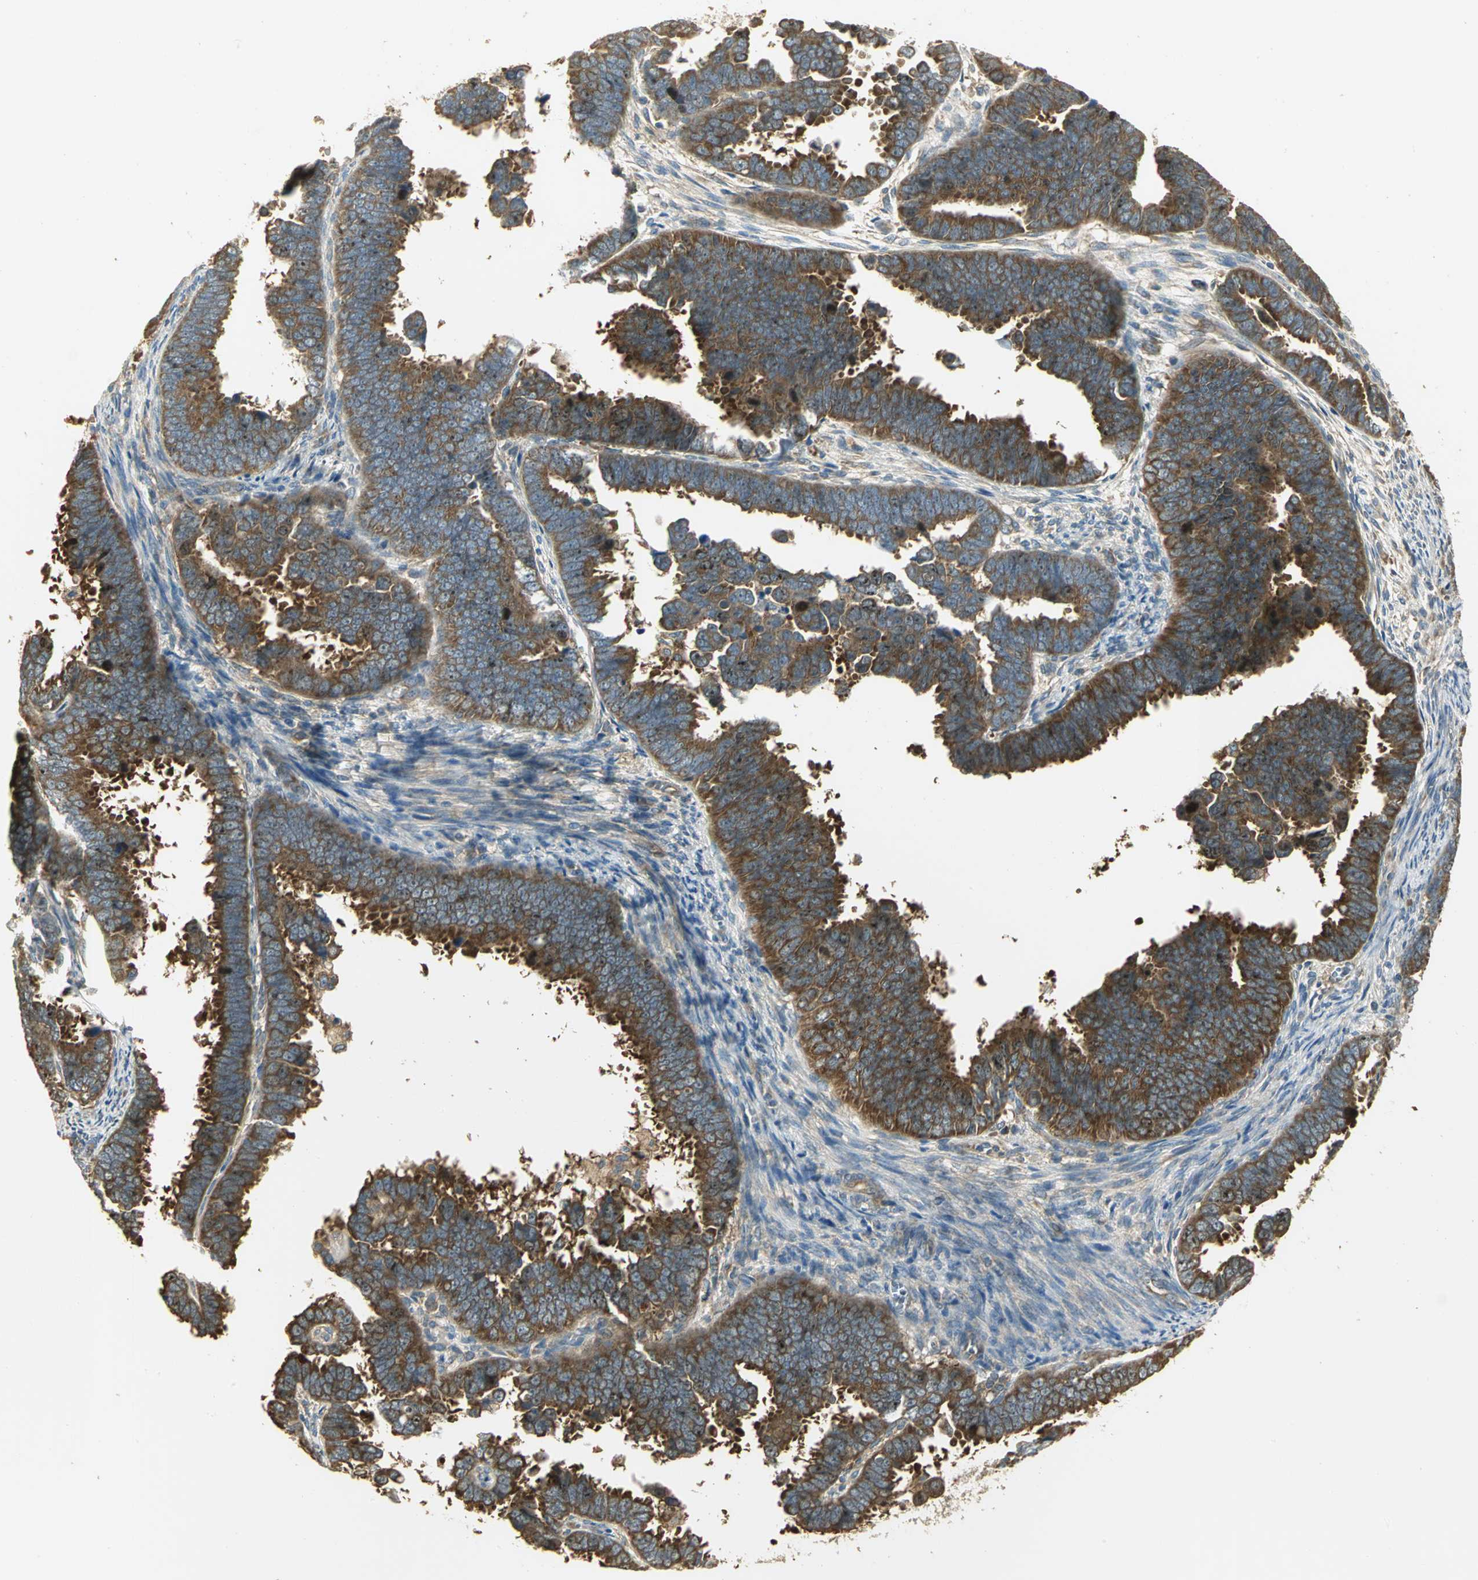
{"staining": {"intensity": "strong", "quantity": ">75%", "location": "cytoplasmic/membranous"}, "tissue": "endometrial cancer", "cell_type": "Tumor cells", "image_type": "cancer", "snomed": [{"axis": "morphology", "description": "Adenocarcinoma, NOS"}, {"axis": "topography", "description": "Endometrium"}], "caption": "Brown immunohistochemical staining in endometrial cancer shows strong cytoplasmic/membranous staining in about >75% of tumor cells.", "gene": "RARS1", "patient": {"sex": "female", "age": 75}}